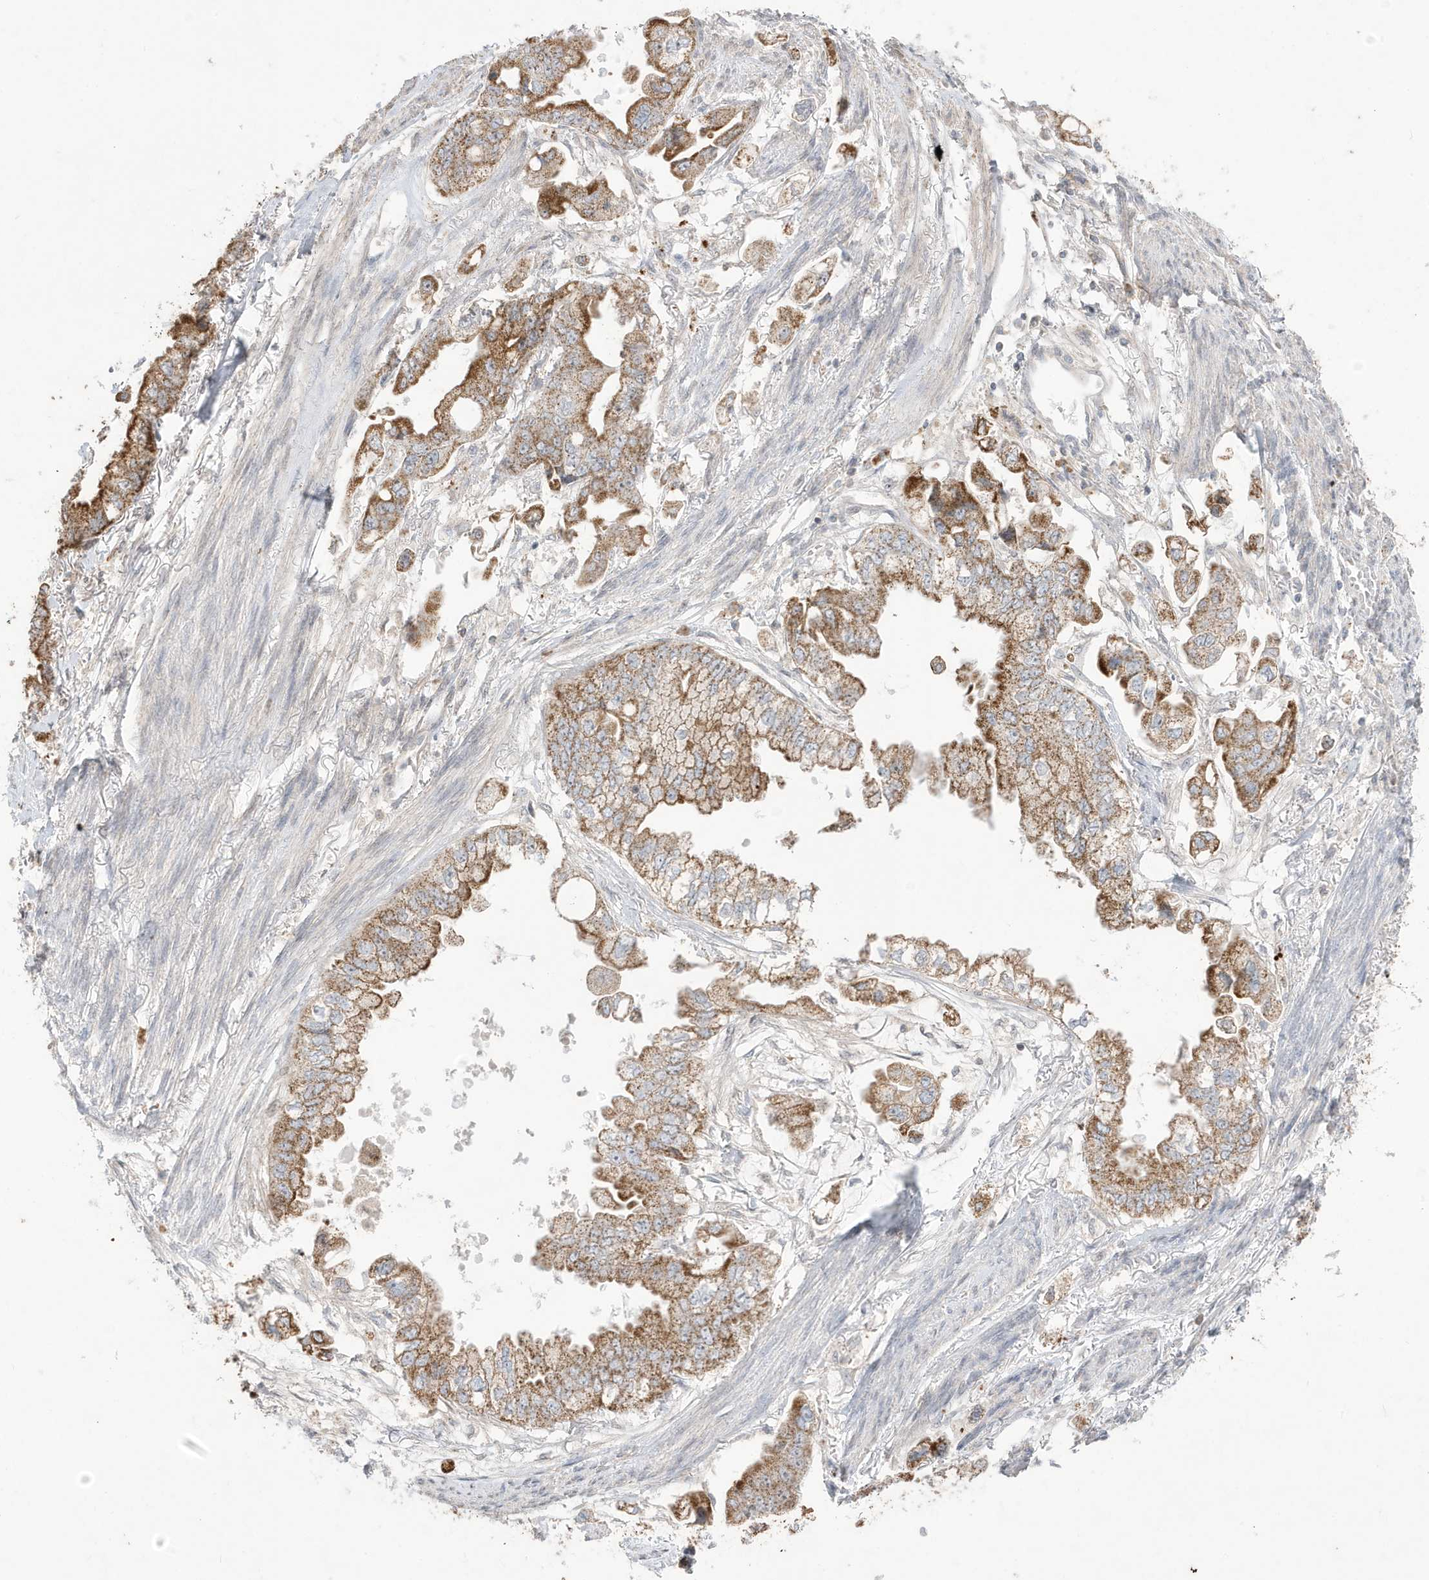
{"staining": {"intensity": "moderate", "quantity": ">75%", "location": "cytoplasmic/membranous"}, "tissue": "stomach cancer", "cell_type": "Tumor cells", "image_type": "cancer", "snomed": [{"axis": "morphology", "description": "Adenocarcinoma, NOS"}, {"axis": "topography", "description": "Stomach"}], "caption": "Protein expression analysis of human stomach cancer (adenocarcinoma) reveals moderate cytoplasmic/membranous positivity in approximately >75% of tumor cells. The protein is stained brown, and the nuclei are stained in blue (DAB (3,3'-diaminobenzidine) IHC with brightfield microscopy, high magnification).", "gene": "FNDC1", "patient": {"sex": "male", "age": 62}}